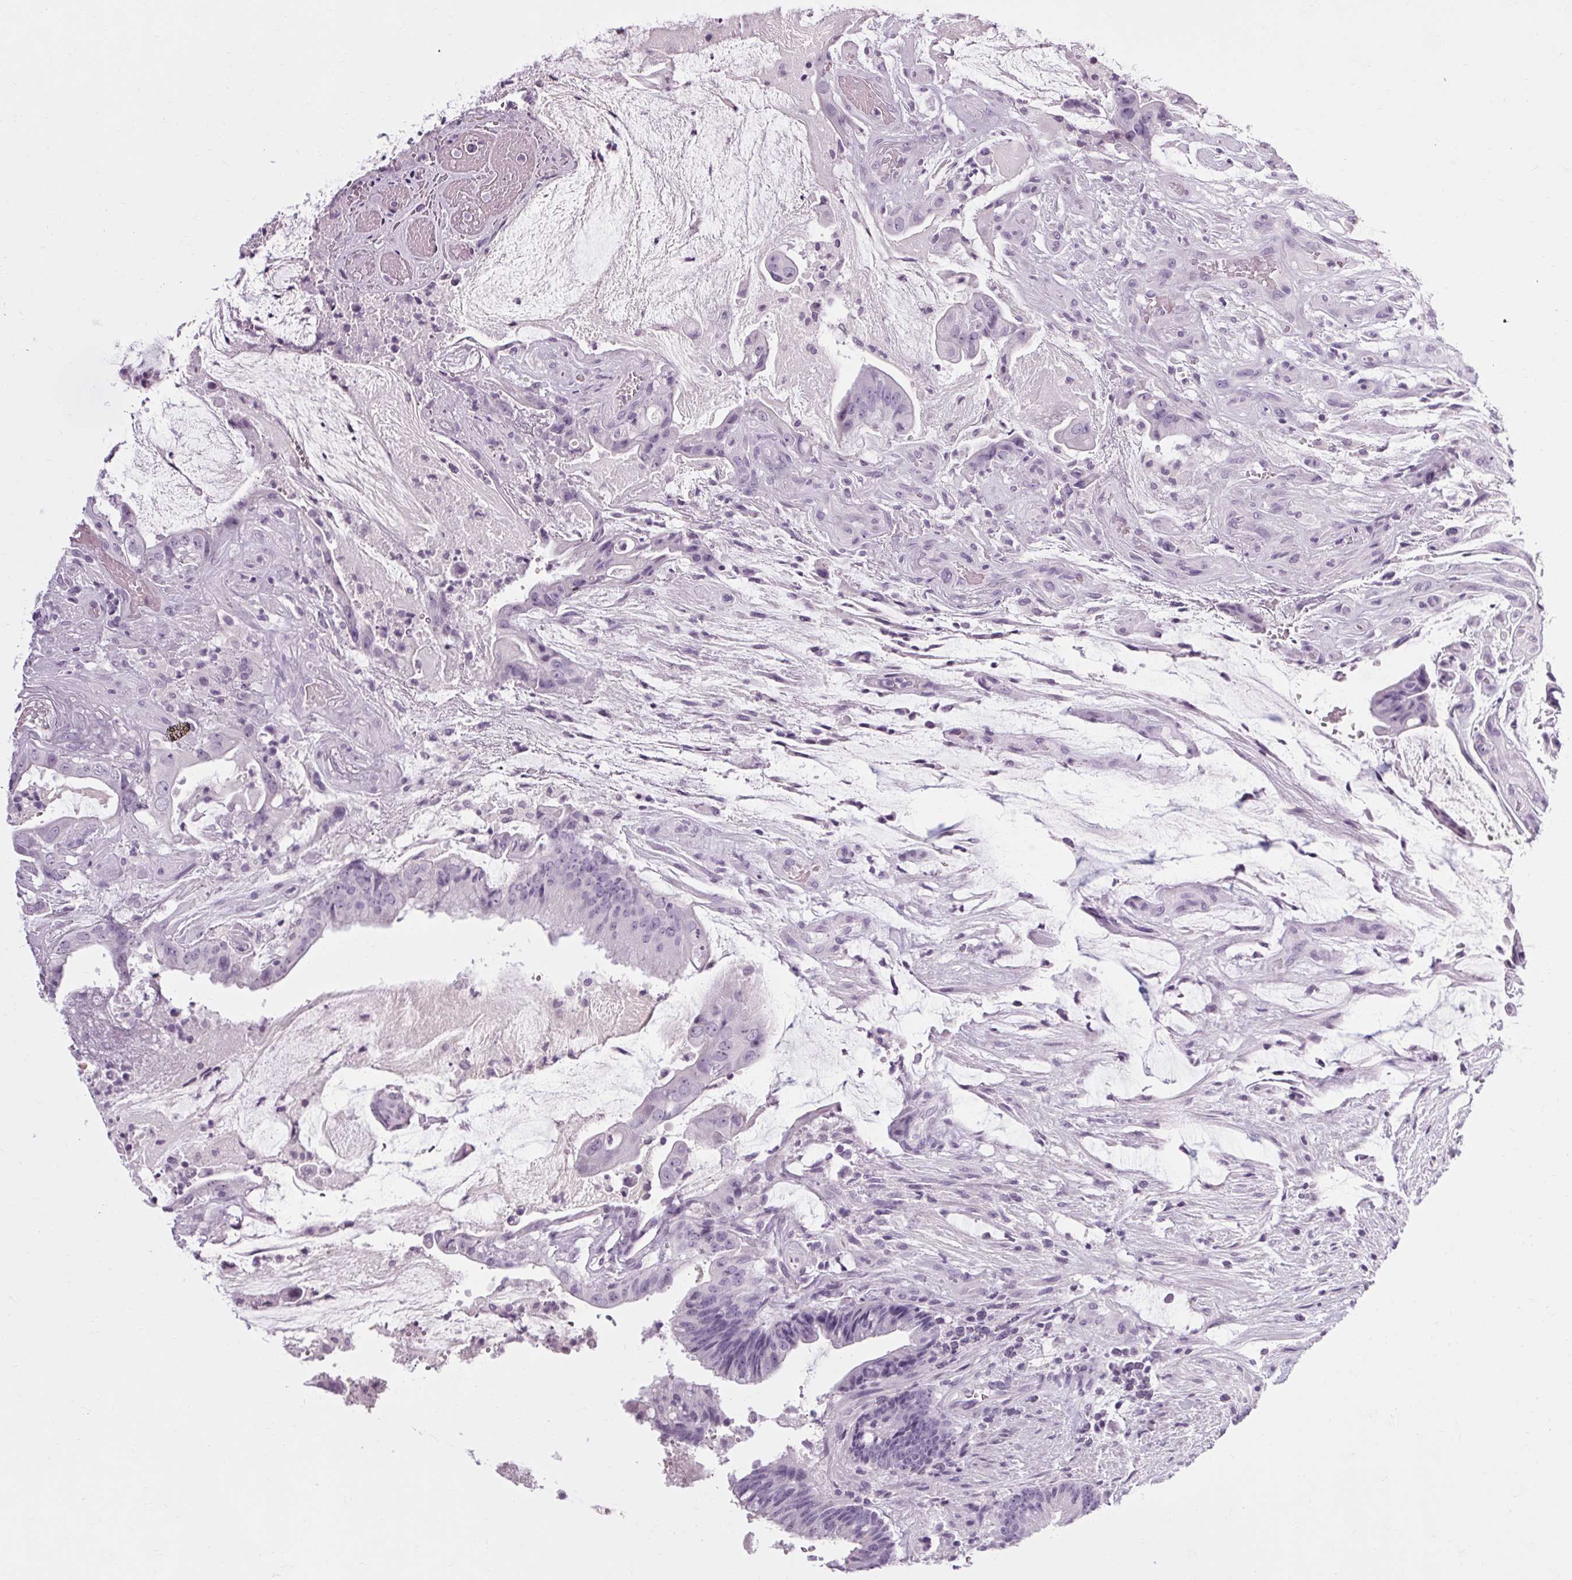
{"staining": {"intensity": "negative", "quantity": "none", "location": "none"}, "tissue": "colorectal cancer", "cell_type": "Tumor cells", "image_type": "cancer", "snomed": [{"axis": "morphology", "description": "Adenocarcinoma, NOS"}, {"axis": "topography", "description": "Colon"}], "caption": "Immunohistochemistry (IHC) of human adenocarcinoma (colorectal) displays no expression in tumor cells.", "gene": "POMC", "patient": {"sex": "female", "age": 43}}